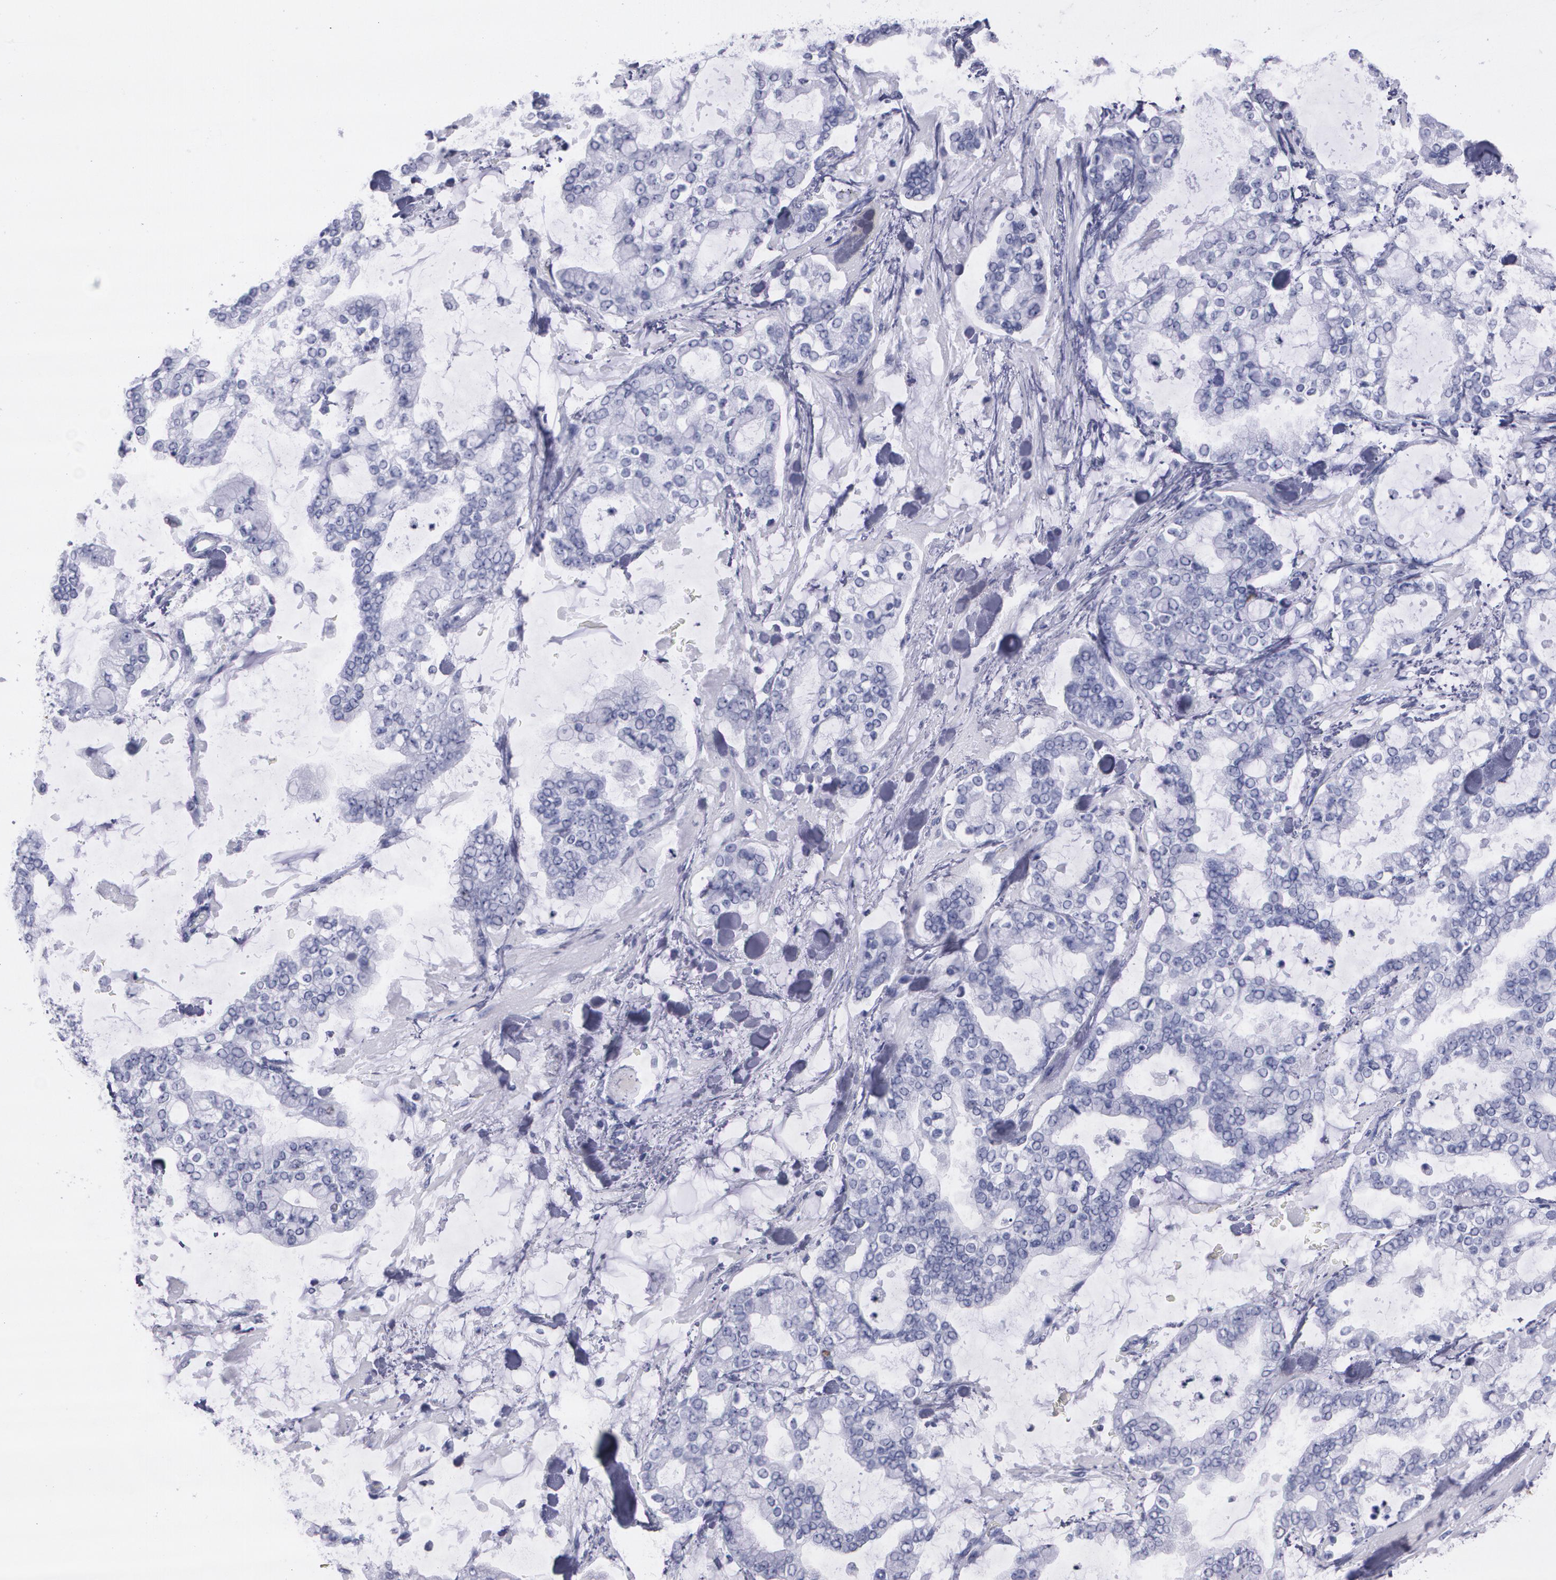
{"staining": {"intensity": "negative", "quantity": "none", "location": "none"}, "tissue": "stomach cancer", "cell_type": "Tumor cells", "image_type": "cancer", "snomed": [{"axis": "morphology", "description": "Normal tissue, NOS"}, {"axis": "morphology", "description": "Adenocarcinoma, NOS"}, {"axis": "topography", "description": "Stomach, upper"}, {"axis": "topography", "description": "Stomach"}], "caption": "An image of human stomach cancer (adenocarcinoma) is negative for staining in tumor cells.", "gene": "TP53", "patient": {"sex": "male", "age": 76}}